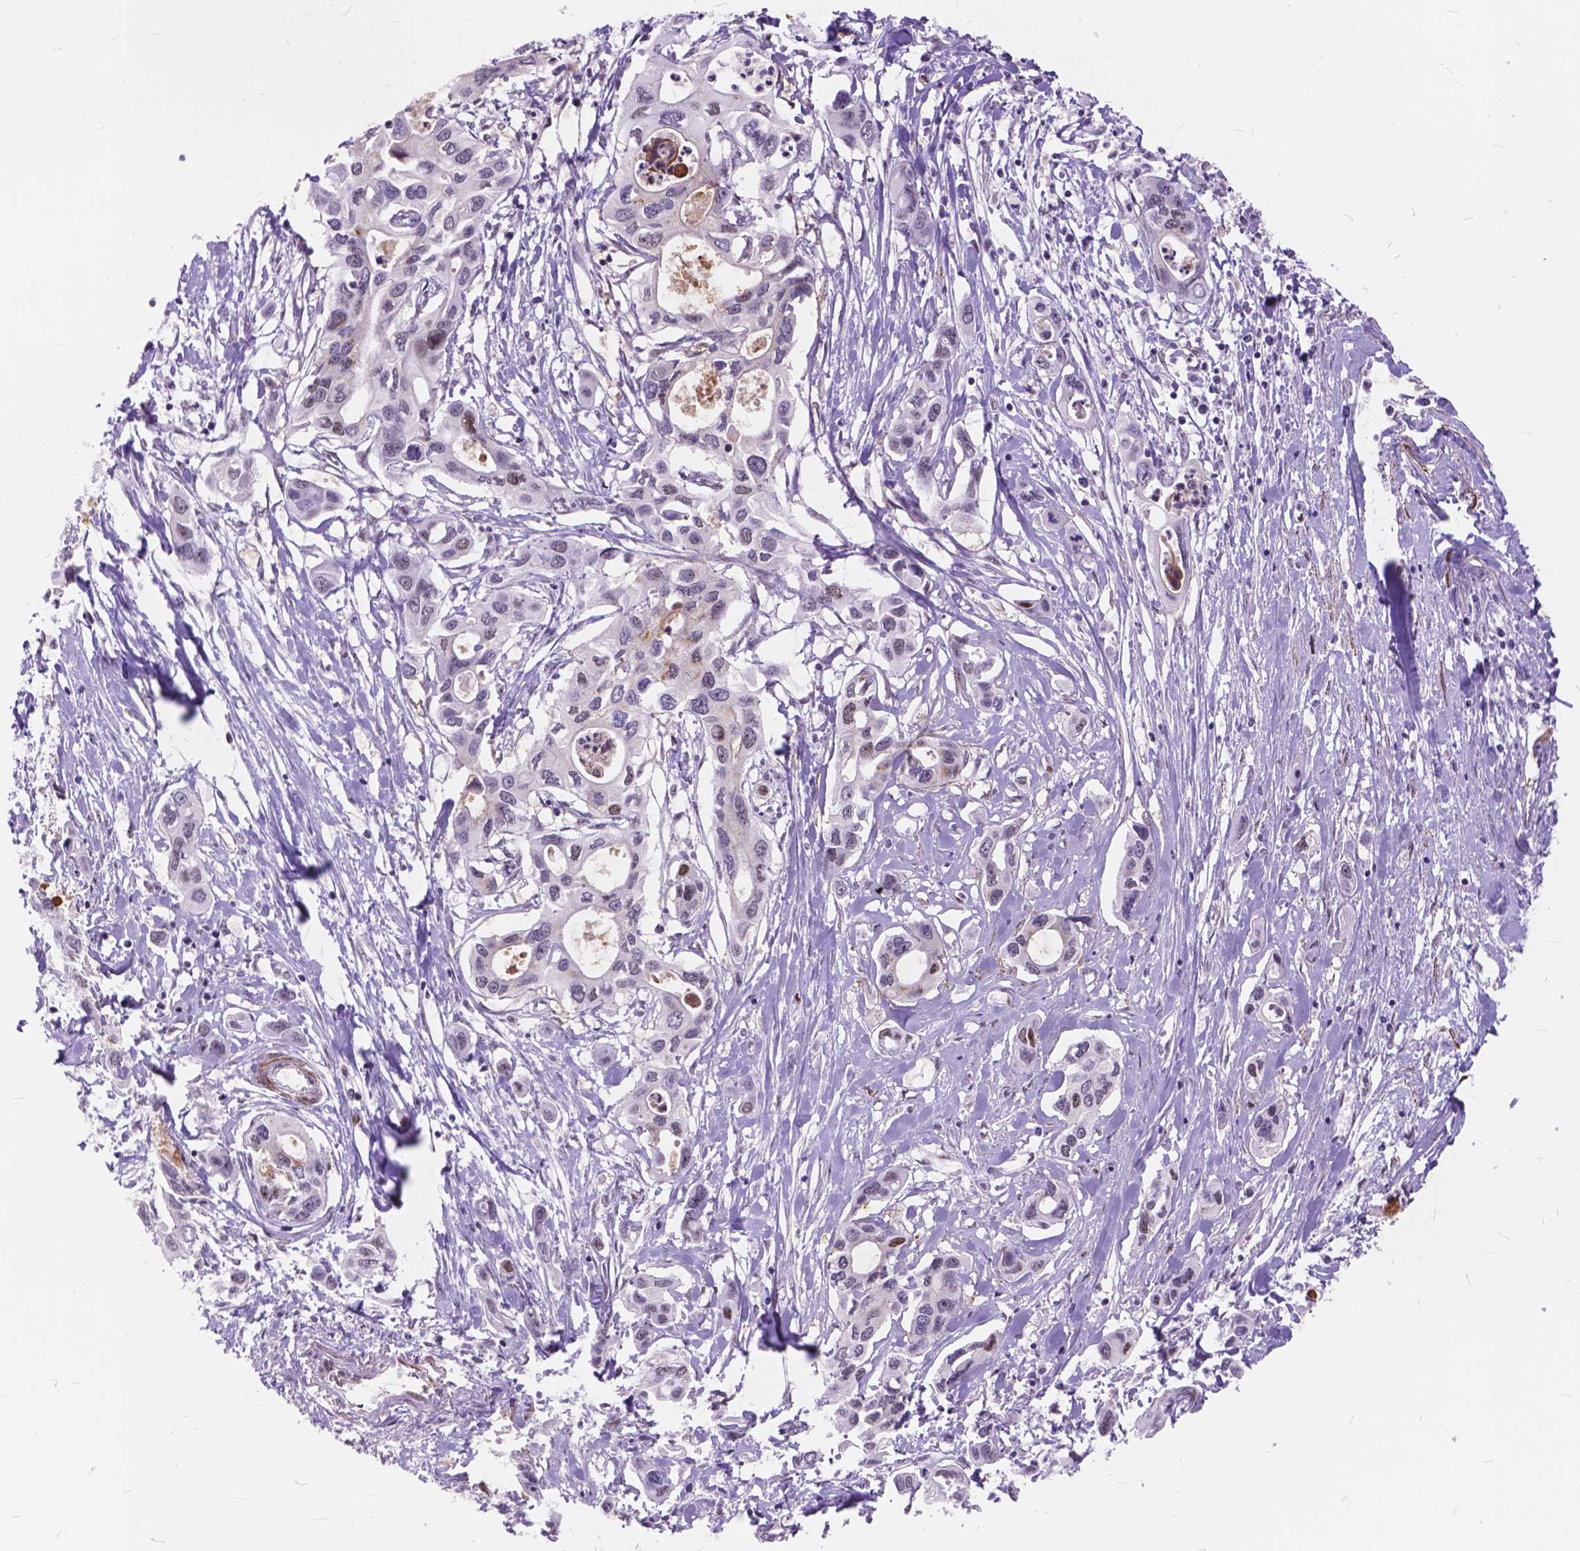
{"staining": {"intensity": "negative", "quantity": "none", "location": "none"}, "tissue": "pancreatic cancer", "cell_type": "Tumor cells", "image_type": "cancer", "snomed": [{"axis": "morphology", "description": "Adenocarcinoma, NOS"}, {"axis": "topography", "description": "Pancreas"}], "caption": "Immunohistochemical staining of pancreatic cancer (adenocarcinoma) displays no significant expression in tumor cells.", "gene": "MAN2C1", "patient": {"sex": "male", "age": 60}}